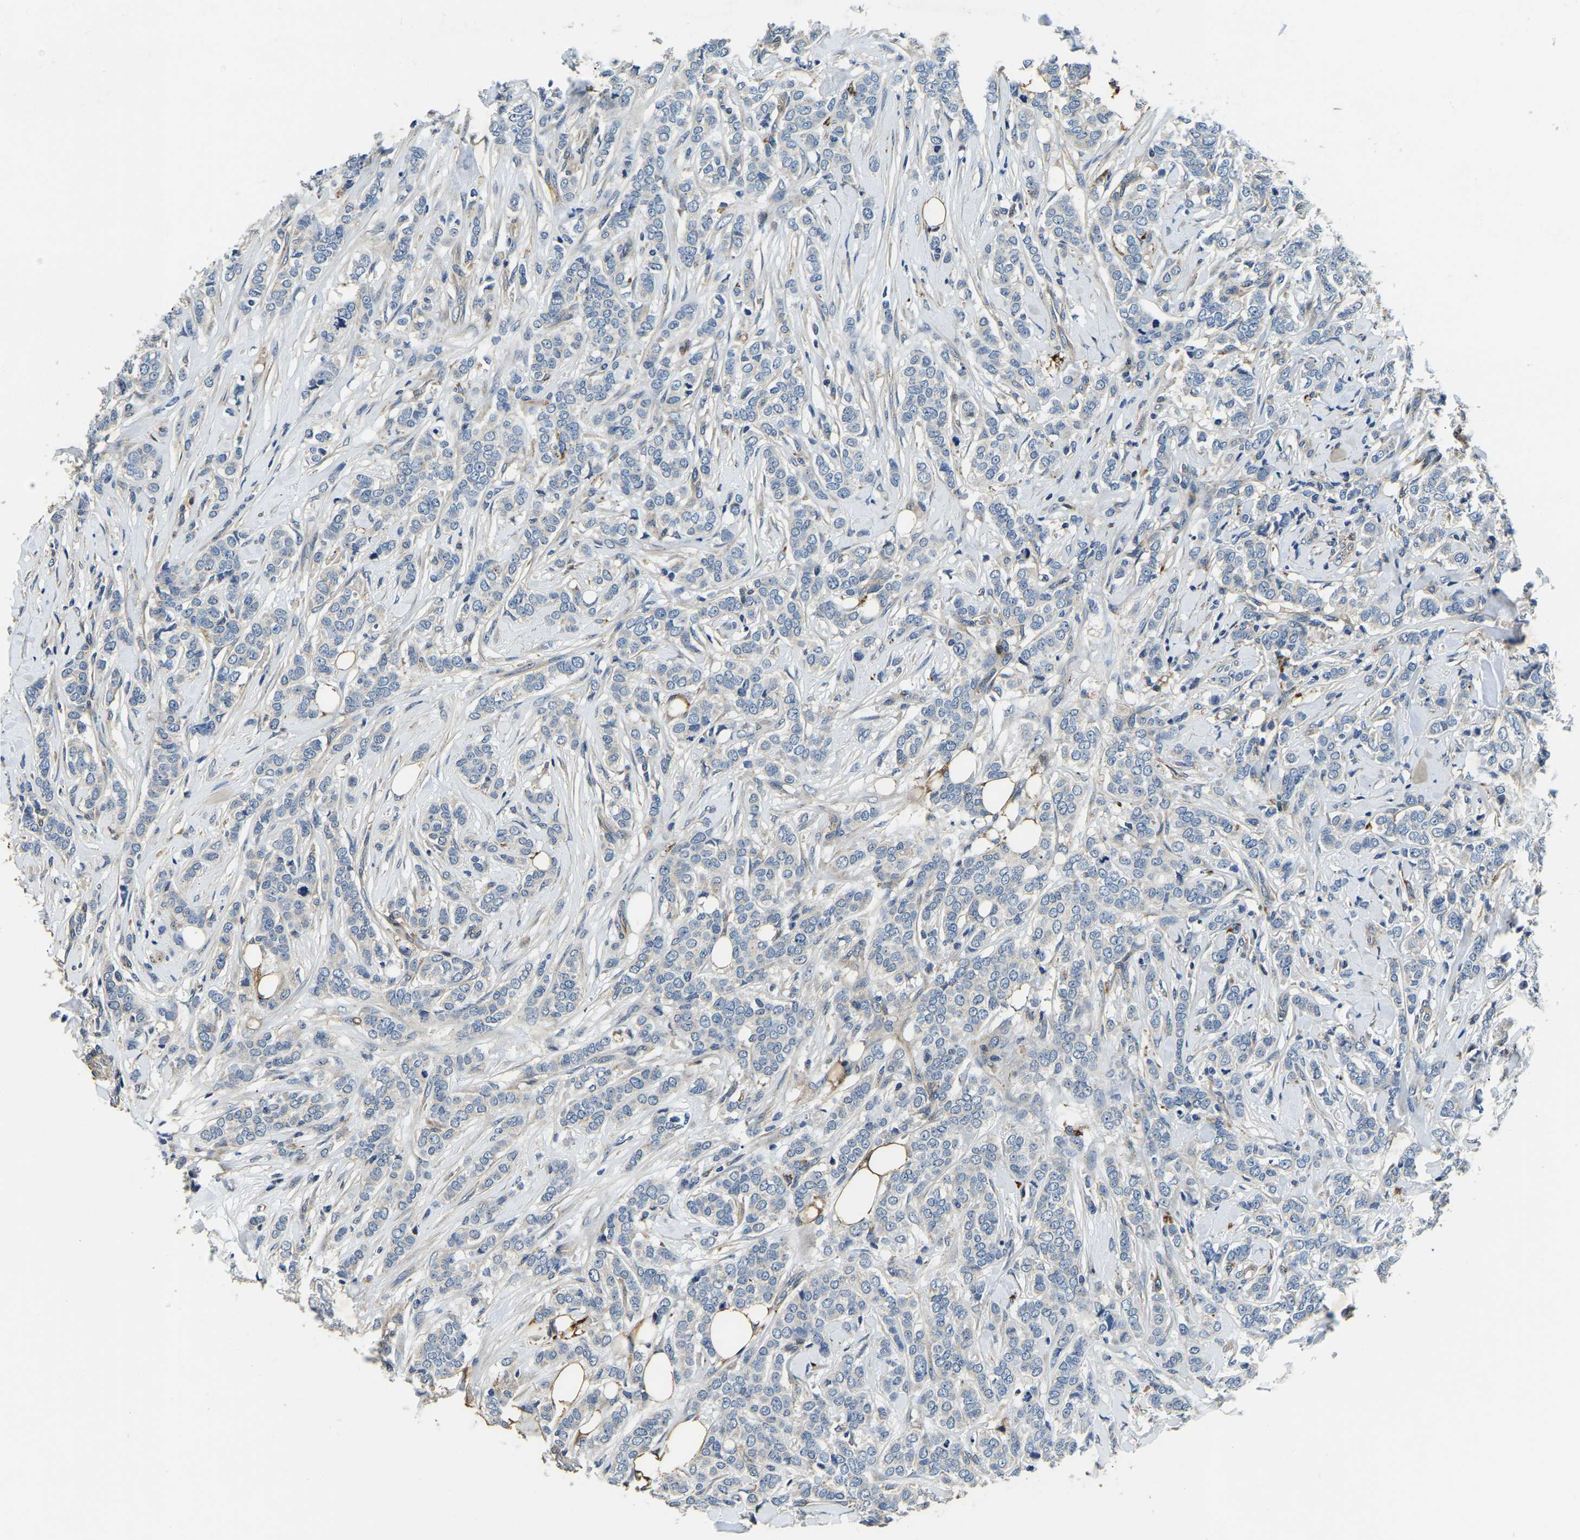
{"staining": {"intensity": "negative", "quantity": "none", "location": "none"}, "tissue": "breast cancer", "cell_type": "Tumor cells", "image_type": "cancer", "snomed": [{"axis": "morphology", "description": "Lobular carcinoma"}, {"axis": "topography", "description": "Skin"}, {"axis": "topography", "description": "Breast"}], "caption": "An IHC image of lobular carcinoma (breast) is shown. There is no staining in tumor cells of lobular carcinoma (breast). (Brightfield microscopy of DAB (3,3'-diaminobenzidine) immunohistochemistry at high magnification).", "gene": "RNF39", "patient": {"sex": "female", "age": 46}}